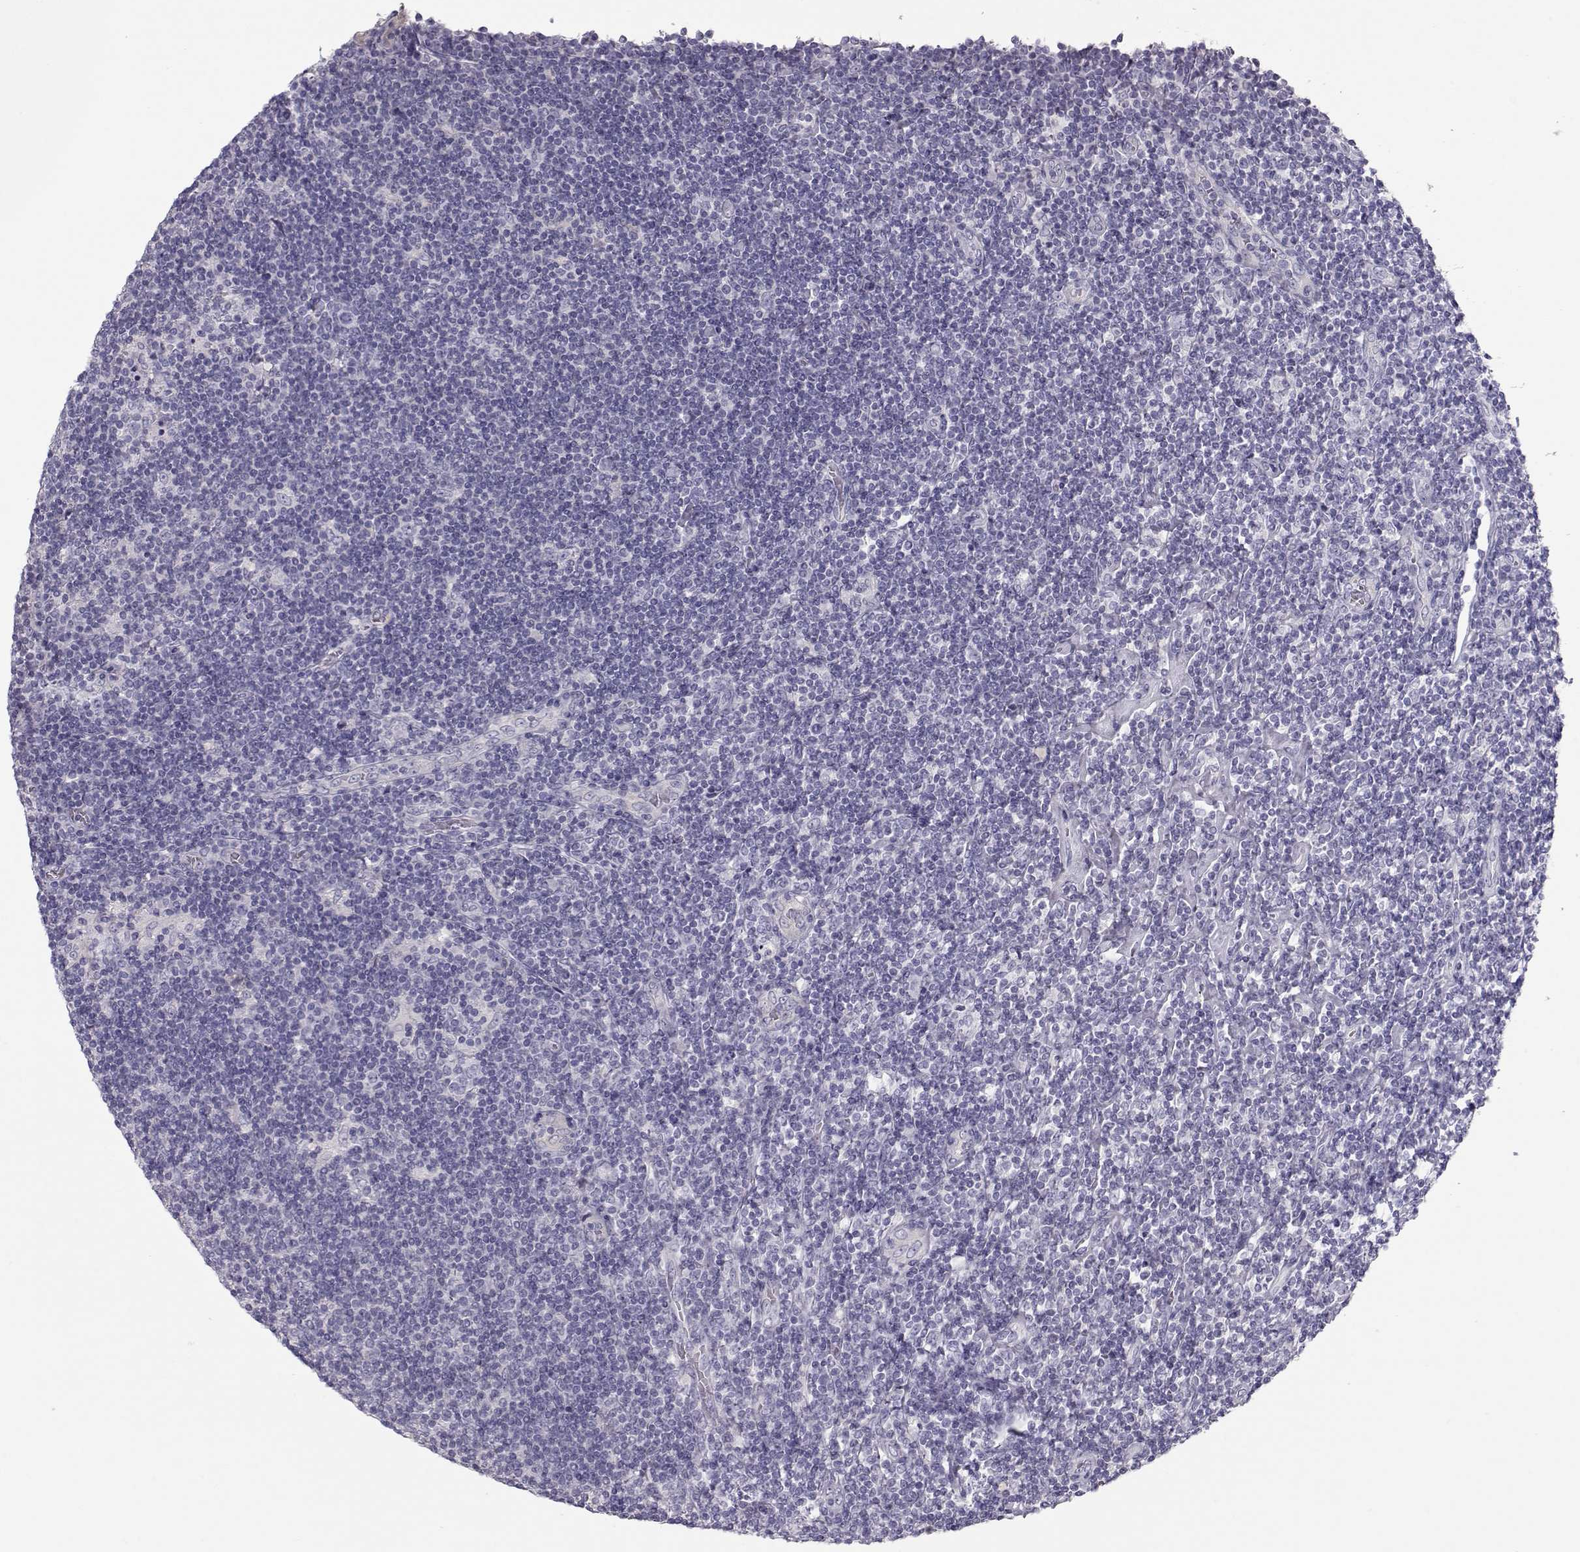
{"staining": {"intensity": "negative", "quantity": "none", "location": "none"}, "tissue": "lymphoma", "cell_type": "Tumor cells", "image_type": "cancer", "snomed": [{"axis": "morphology", "description": "Hodgkin's disease, NOS"}, {"axis": "topography", "description": "Lymph node"}], "caption": "A high-resolution micrograph shows IHC staining of Hodgkin's disease, which demonstrates no significant staining in tumor cells. (DAB (3,3'-diaminobenzidine) immunohistochemistry visualized using brightfield microscopy, high magnification).", "gene": "SLITRK3", "patient": {"sex": "male", "age": 40}}